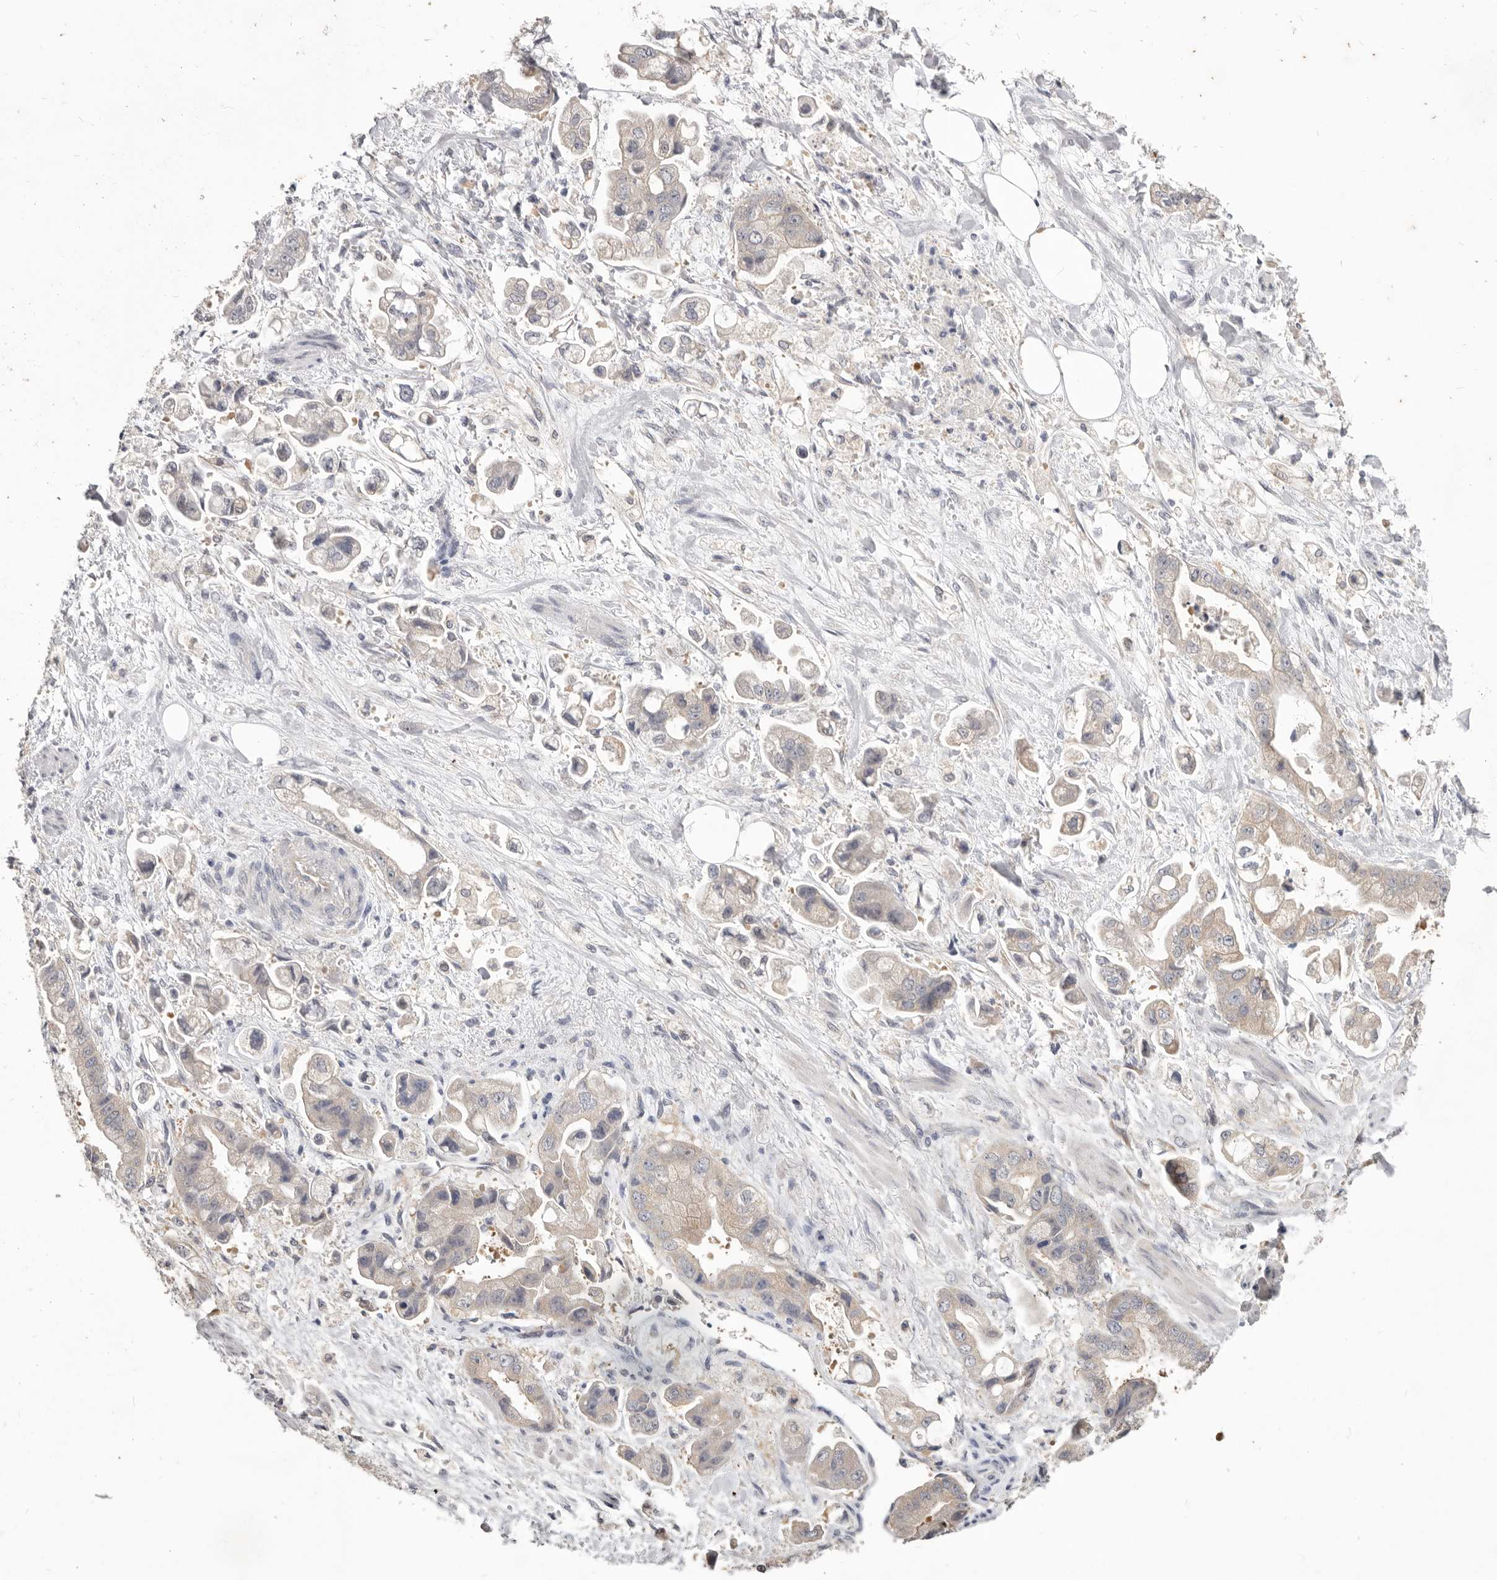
{"staining": {"intensity": "weak", "quantity": "<25%", "location": "cytoplasmic/membranous"}, "tissue": "stomach cancer", "cell_type": "Tumor cells", "image_type": "cancer", "snomed": [{"axis": "morphology", "description": "Adenocarcinoma, NOS"}, {"axis": "topography", "description": "Stomach"}], "caption": "This is a photomicrograph of IHC staining of stomach adenocarcinoma, which shows no expression in tumor cells.", "gene": "WDR77", "patient": {"sex": "male", "age": 62}}